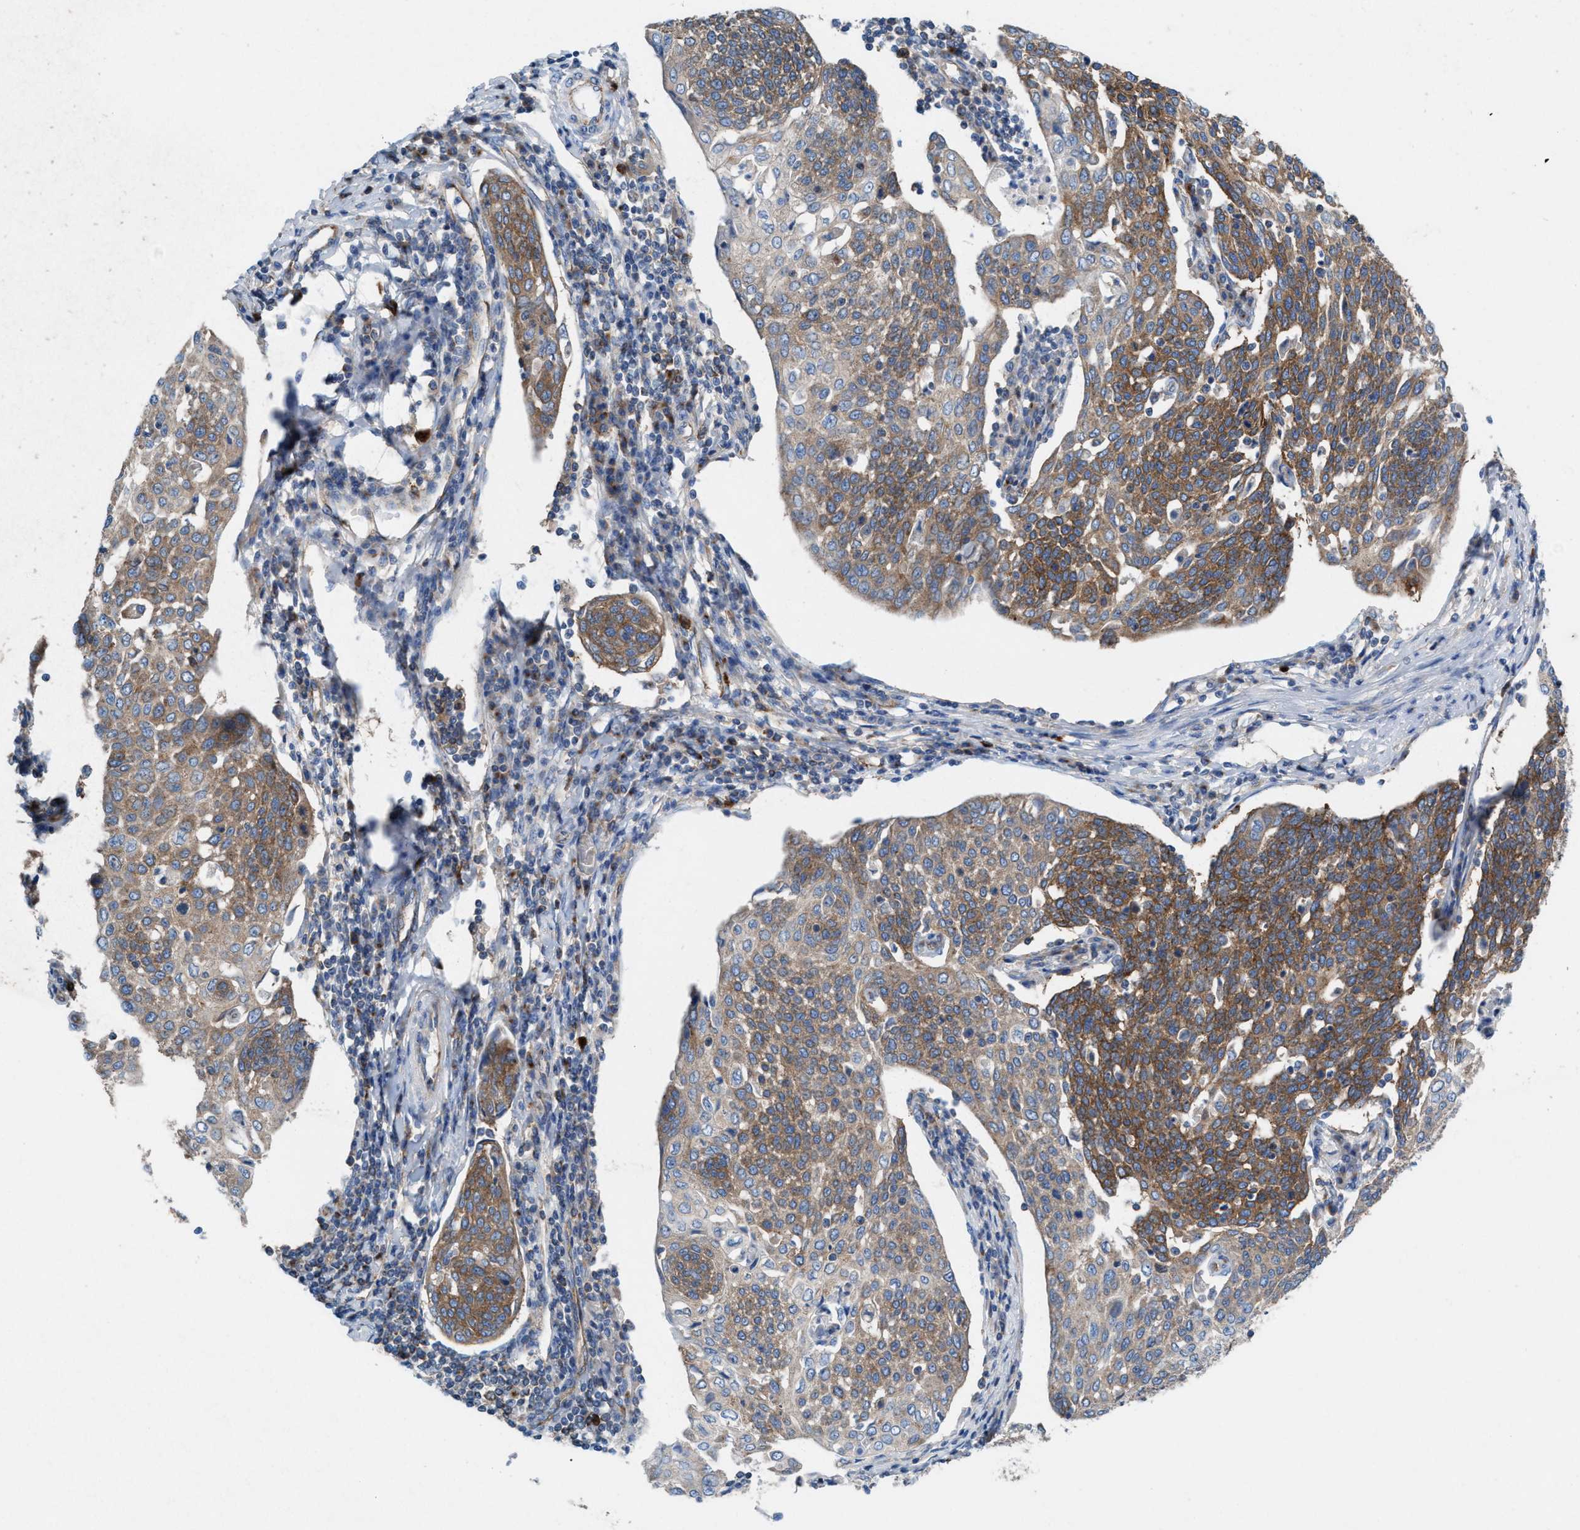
{"staining": {"intensity": "moderate", "quantity": ">75%", "location": "cytoplasmic/membranous"}, "tissue": "cervical cancer", "cell_type": "Tumor cells", "image_type": "cancer", "snomed": [{"axis": "morphology", "description": "Squamous cell carcinoma, NOS"}, {"axis": "topography", "description": "Cervix"}], "caption": "This is a photomicrograph of immunohistochemistry staining of cervical squamous cell carcinoma, which shows moderate staining in the cytoplasmic/membranous of tumor cells.", "gene": "NYAP1", "patient": {"sex": "female", "age": 34}}